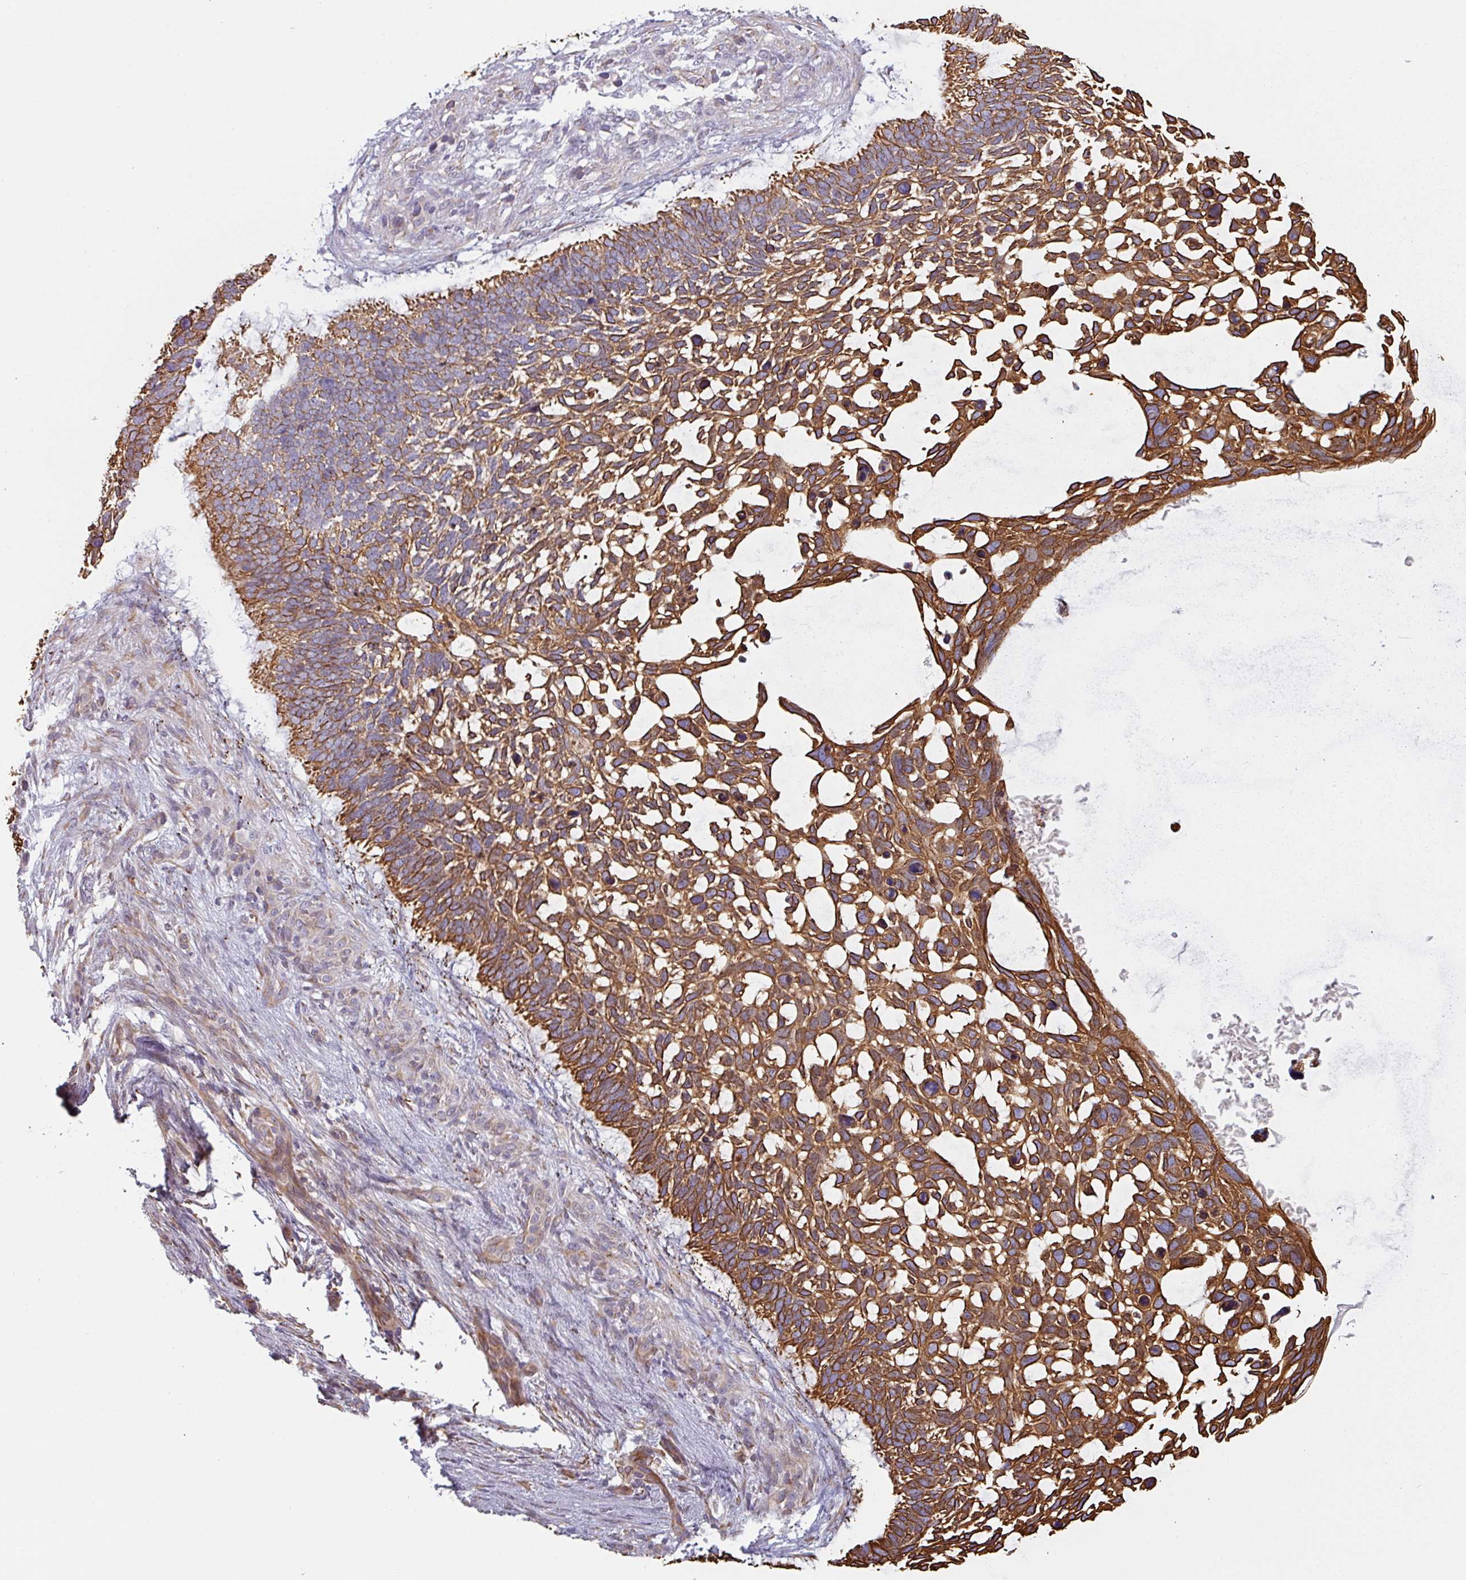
{"staining": {"intensity": "moderate", "quantity": ">75%", "location": "cytoplasmic/membranous"}, "tissue": "skin cancer", "cell_type": "Tumor cells", "image_type": "cancer", "snomed": [{"axis": "morphology", "description": "Basal cell carcinoma"}, {"axis": "topography", "description": "Skin"}], "caption": "IHC histopathology image of neoplastic tissue: skin cancer stained using immunohistochemistry (IHC) exhibits medium levels of moderate protein expression localized specifically in the cytoplasmic/membranous of tumor cells, appearing as a cytoplasmic/membranous brown color.", "gene": "CEP78", "patient": {"sex": "male", "age": 88}}